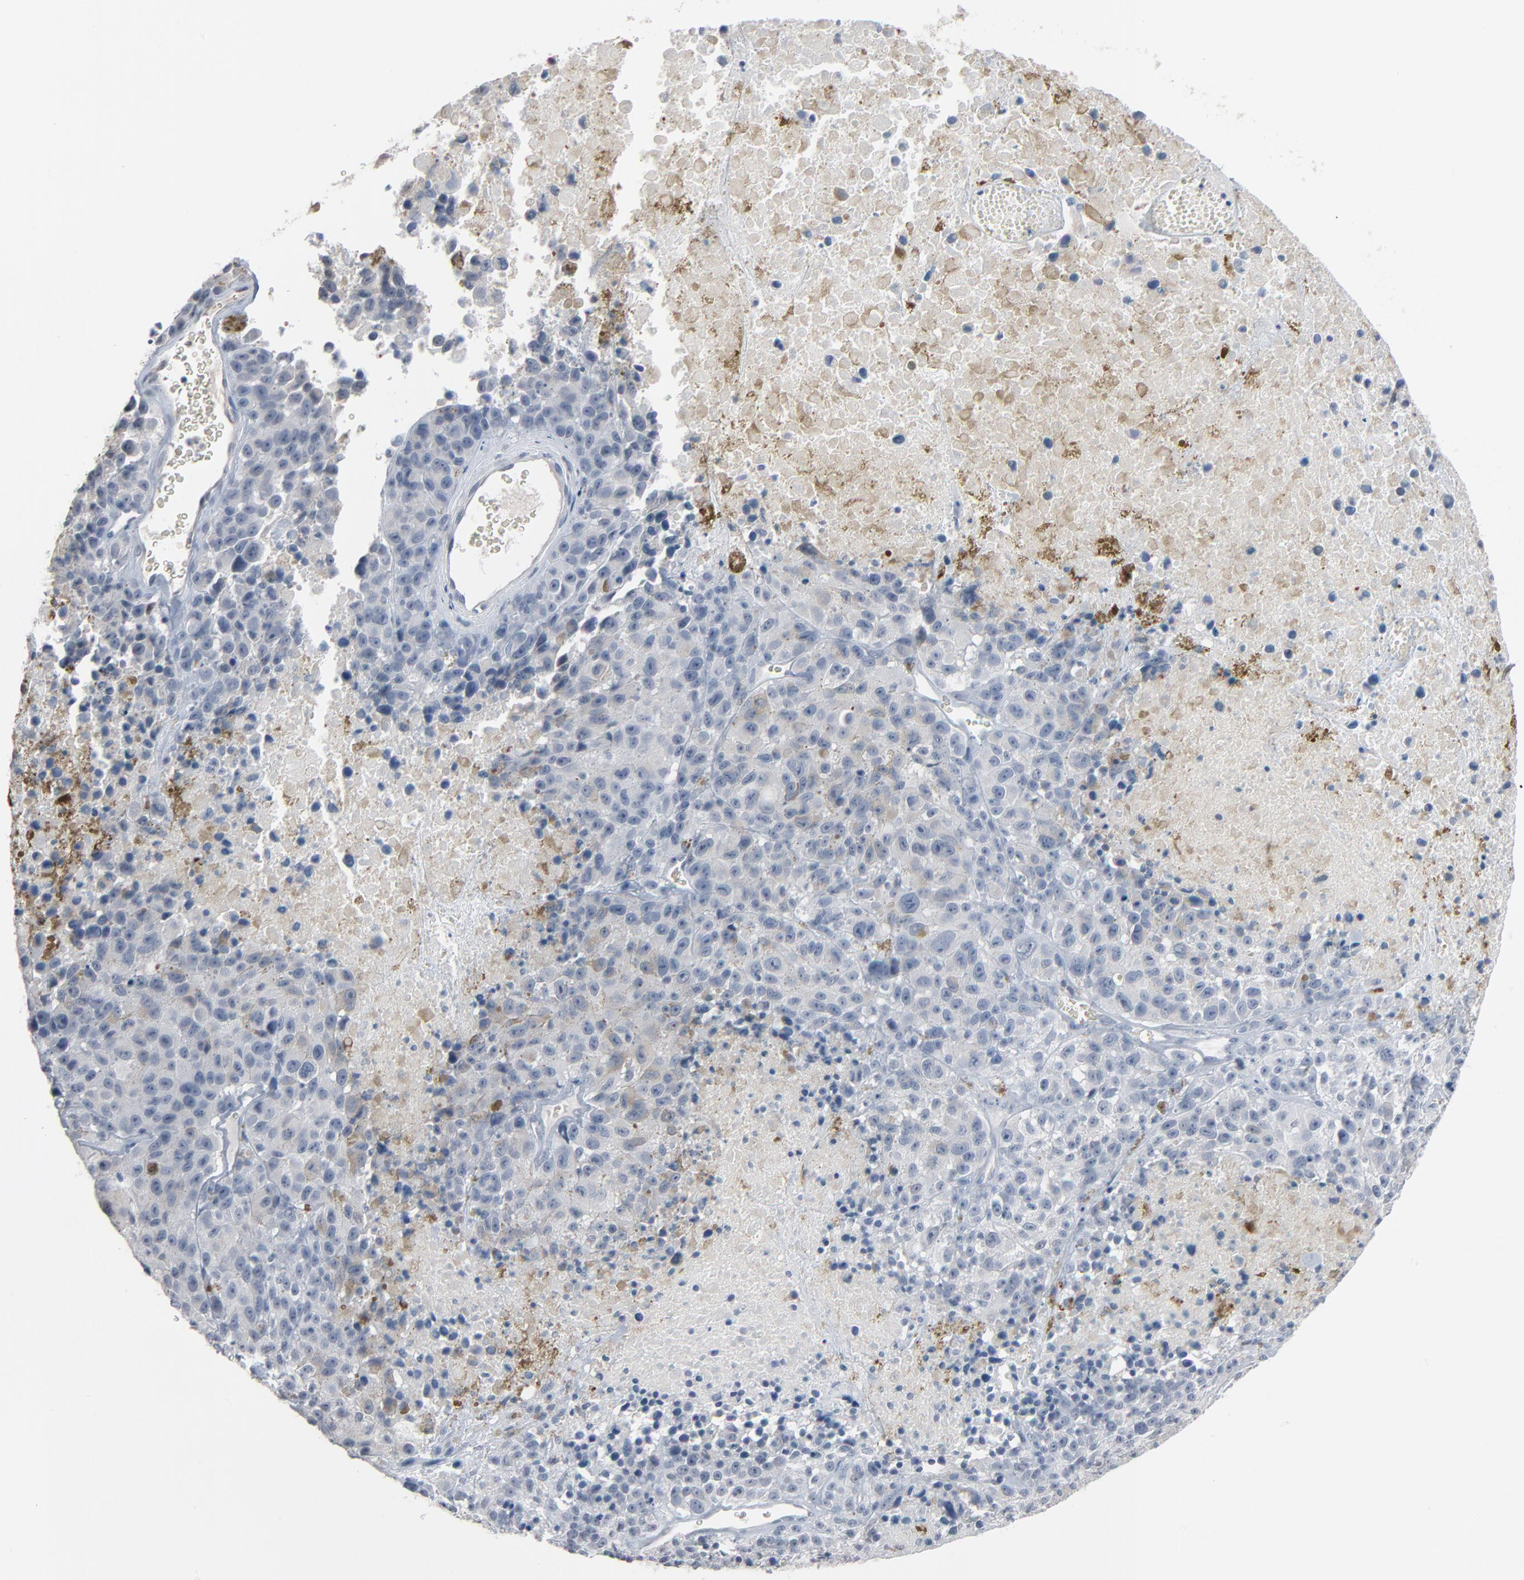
{"staining": {"intensity": "weak", "quantity": "<25%", "location": "cytoplasmic/membranous"}, "tissue": "melanoma", "cell_type": "Tumor cells", "image_type": "cancer", "snomed": [{"axis": "morphology", "description": "Malignant melanoma, Metastatic site"}, {"axis": "topography", "description": "Cerebral cortex"}], "caption": "A high-resolution photomicrograph shows immunohistochemistry staining of melanoma, which demonstrates no significant staining in tumor cells.", "gene": "SAGE1", "patient": {"sex": "female", "age": 52}}